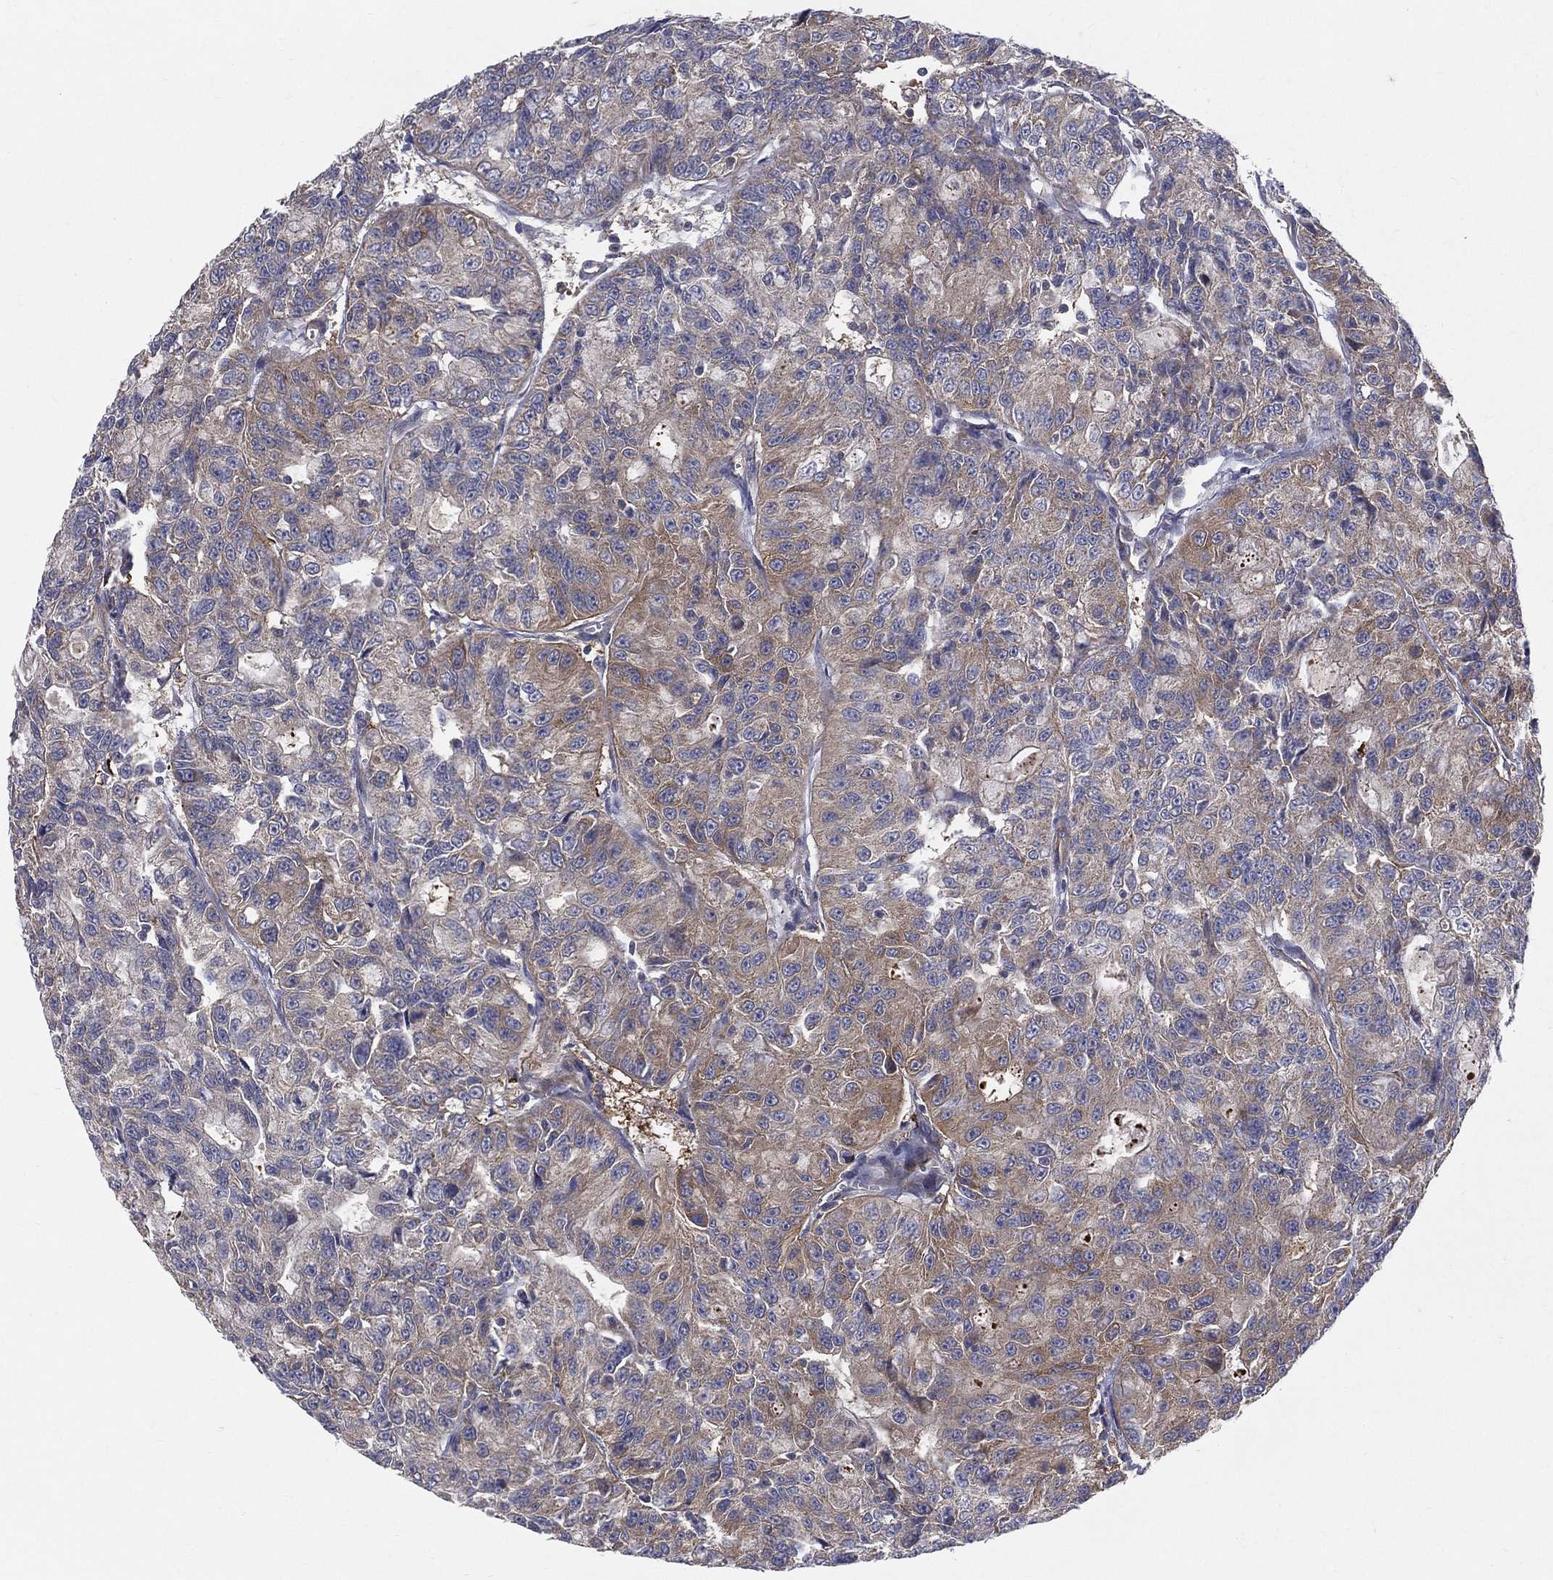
{"staining": {"intensity": "moderate", "quantity": "<25%", "location": "cytoplasmic/membranous"}, "tissue": "urothelial cancer", "cell_type": "Tumor cells", "image_type": "cancer", "snomed": [{"axis": "morphology", "description": "Urothelial carcinoma, NOS"}, {"axis": "morphology", "description": "Urothelial carcinoma, High grade"}, {"axis": "topography", "description": "Urinary bladder"}], "caption": "Immunohistochemistry (IHC) (DAB) staining of urothelial cancer demonstrates moderate cytoplasmic/membranous protein staining in about <25% of tumor cells.", "gene": "POMZP3", "patient": {"sex": "female", "age": 73}}